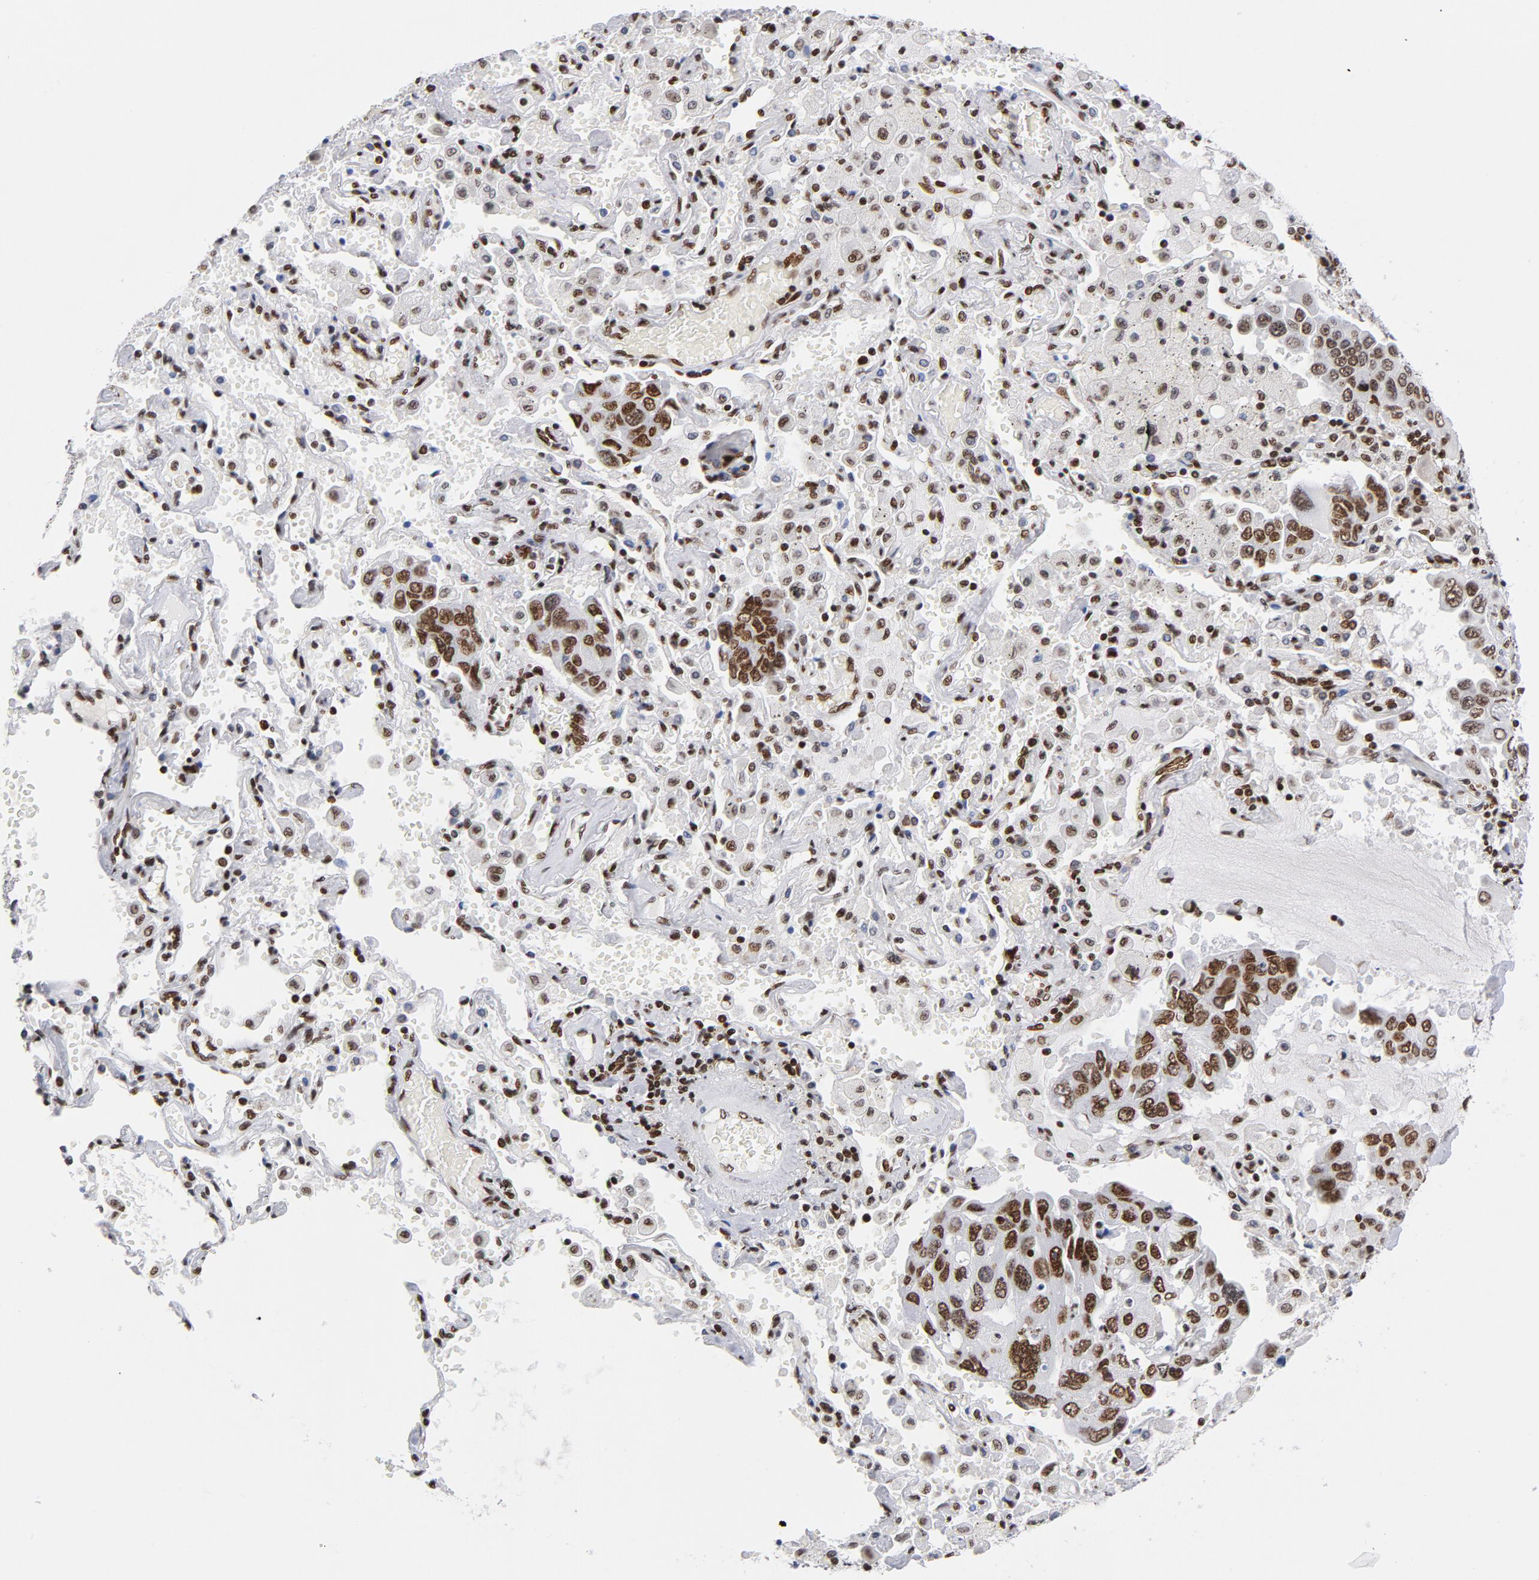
{"staining": {"intensity": "moderate", "quantity": "25%-75%", "location": "cytoplasmic/membranous,nuclear"}, "tissue": "lung cancer", "cell_type": "Tumor cells", "image_type": "cancer", "snomed": [{"axis": "morphology", "description": "Adenocarcinoma, NOS"}, {"axis": "topography", "description": "Lung"}], "caption": "A brown stain highlights moderate cytoplasmic/membranous and nuclear staining of a protein in lung cancer tumor cells.", "gene": "TOP2B", "patient": {"sex": "male", "age": 64}}